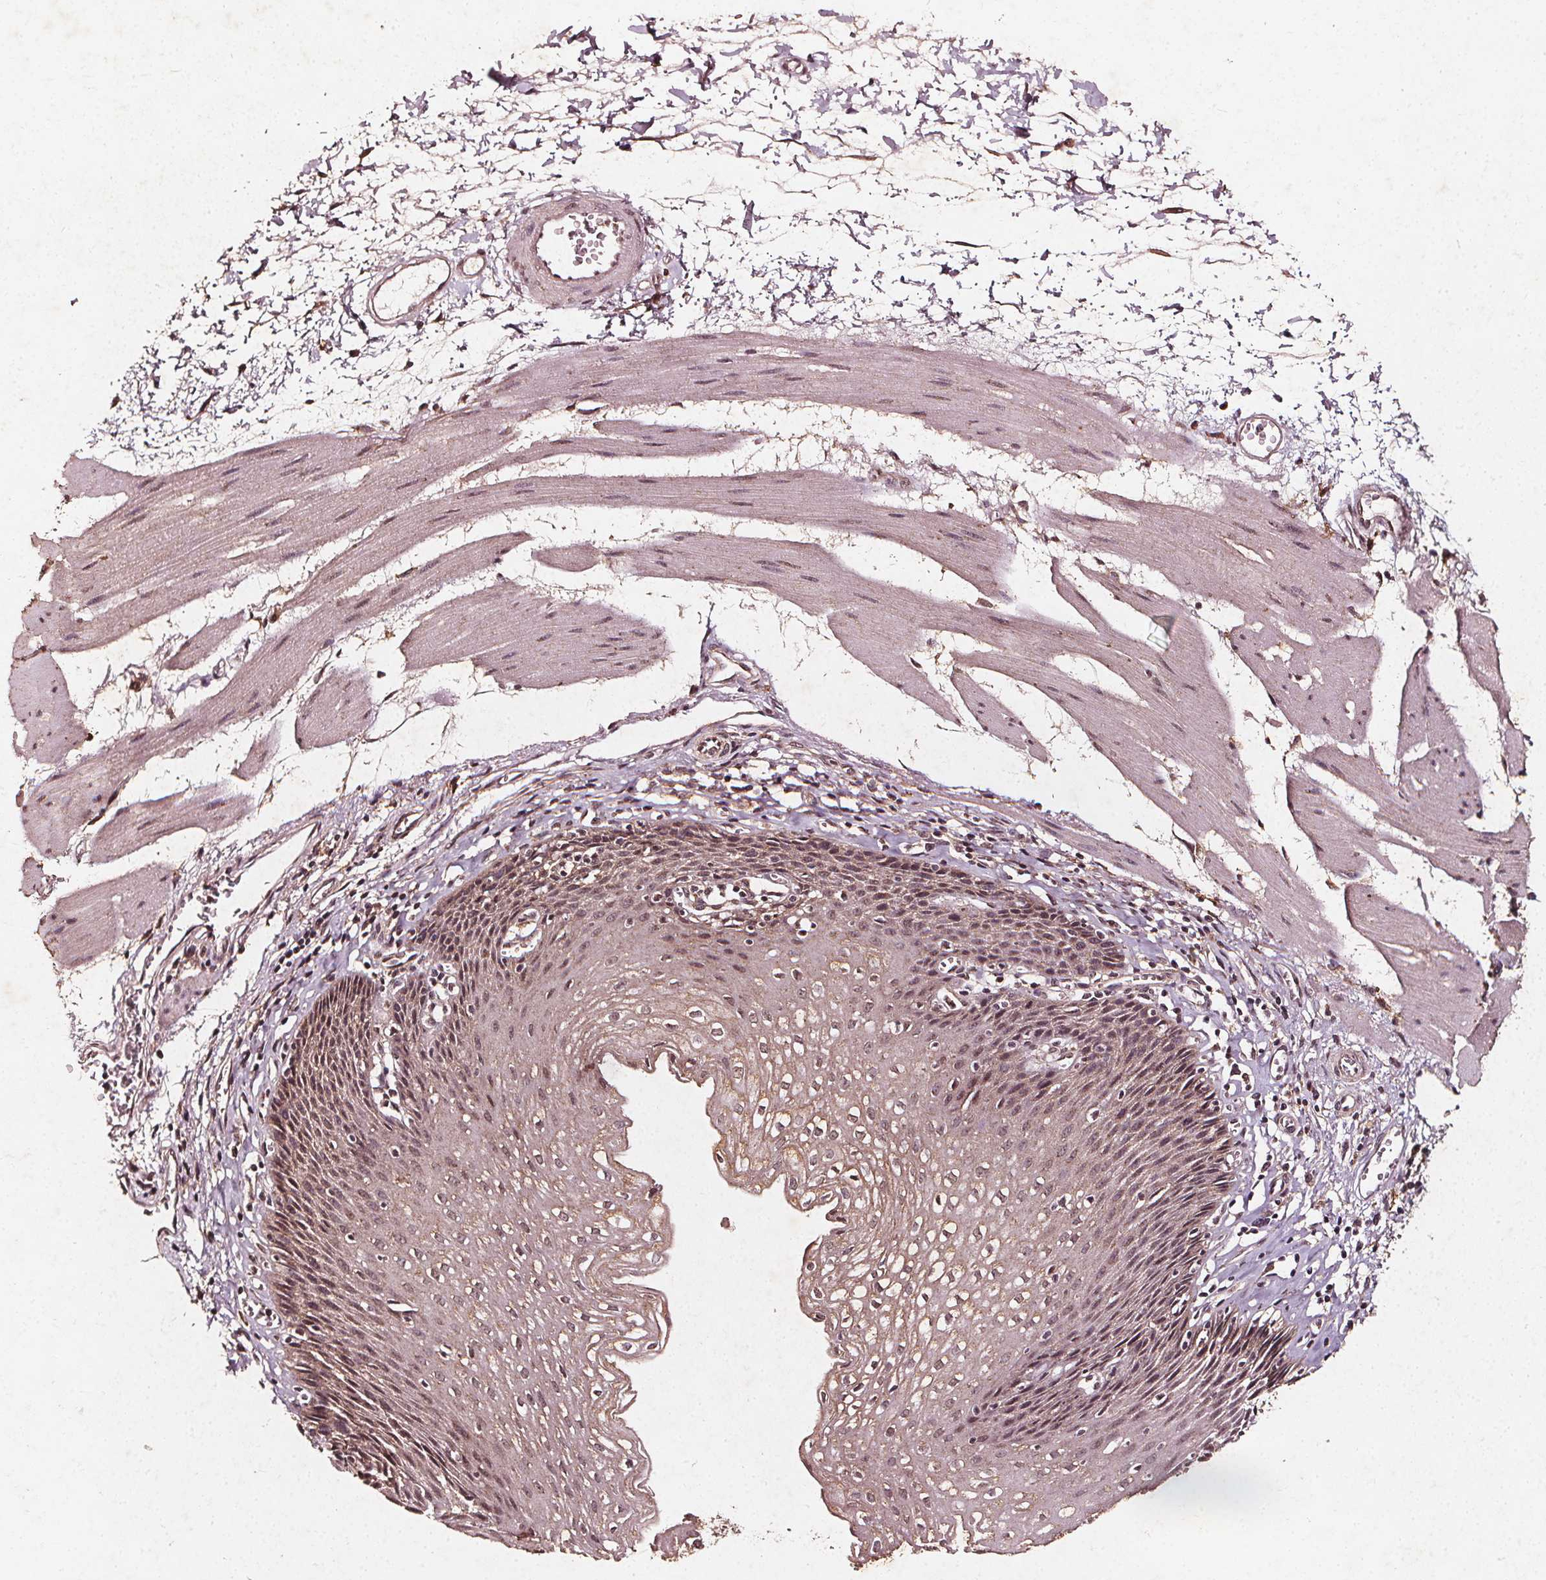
{"staining": {"intensity": "weak", "quantity": "25%-75%", "location": "cytoplasmic/membranous,nuclear"}, "tissue": "esophagus", "cell_type": "Squamous epithelial cells", "image_type": "normal", "snomed": [{"axis": "morphology", "description": "Normal tissue, NOS"}, {"axis": "topography", "description": "Esophagus"}], "caption": "IHC image of unremarkable esophagus: esophagus stained using immunohistochemistry demonstrates low levels of weak protein expression localized specifically in the cytoplasmic/membranous,nuclear of squamous epithelial cells, appearing as a cytoplasmic/membranous,nuclear brown color.", "gene": "ABCA1", "patient": {"sex": "female", "age": 64}}